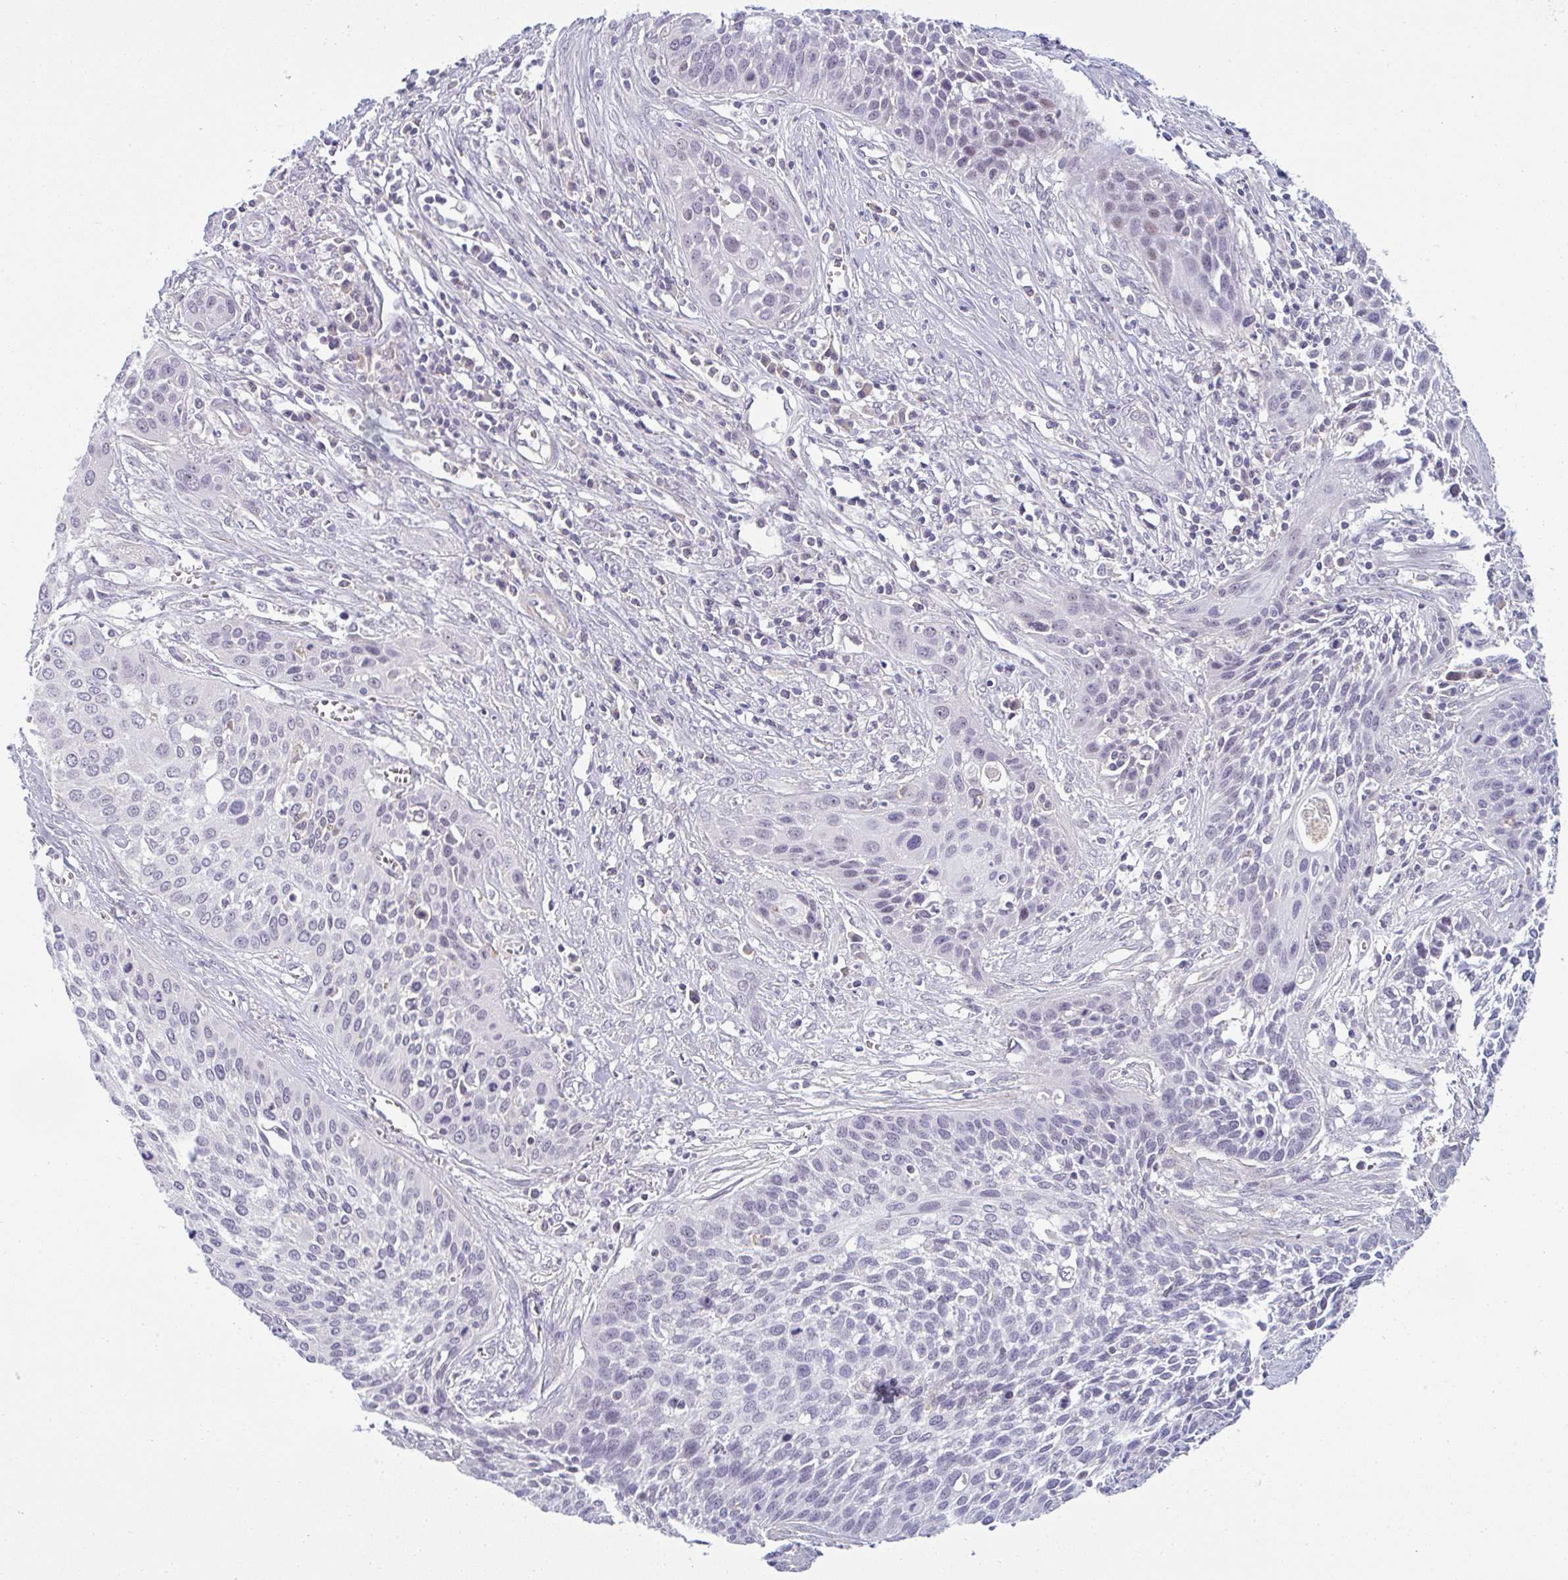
{"staining": {"intensity": "negative", "quantity": "none", "location": "none"}, "tissue": "cervical cancer", "cell_type": "Tumor cells", "image_type": "cancer", "snomed": [{"axis": "morphology", "description": "Squamous cell carcinoma, NOS"}, {"axis": "topography", "description": "Cervix"}], "caption": "DAB immunohistochemical staining of human cervical cancer shows no significant staining in tumor cells. (DAB (3,3'-diaminobenzidine) immunohistochemistry with hematoxylin counter stain).", "gene": "PPFIA4", "patient": {"sex": "female", "age": 34}}